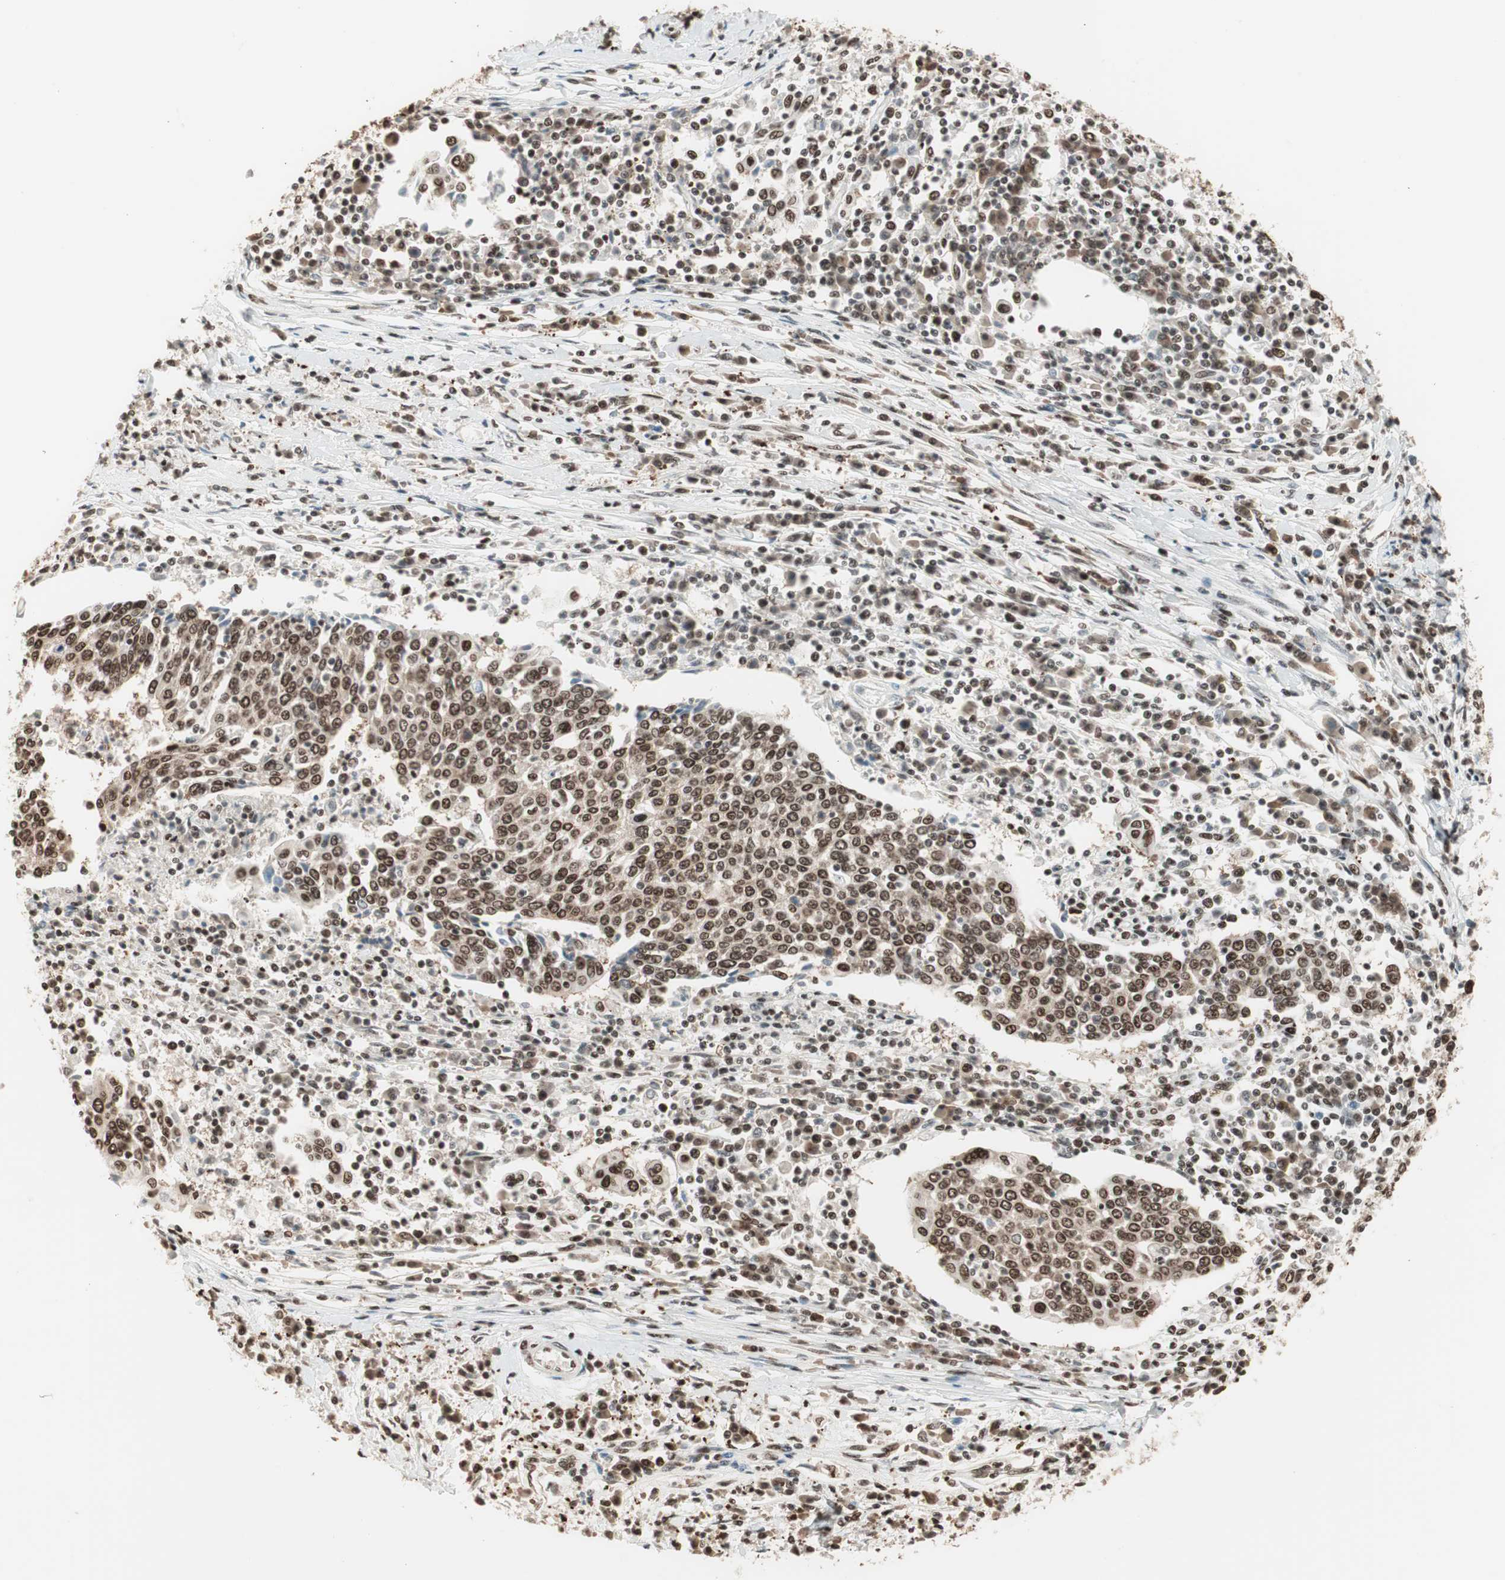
{"staining": {"intensity": "strong", "quantity": ">75%", "location": "nuclear"}, "tissue": "cervical cancer", "cell_type": "Tumor cells", "image_type": "cancer", "snomed": [{"axis": "morphology", "description": "Squamous cell carcinoma, NOS"}, {"axis": "topography", "description": "Cervix"}], "caption": "Squamous cell carcinoma (cervical) was stained to show a protein in brown. There is high levels of strong nuclear positivity in about >75% of tumor cells.", "gene": "SMARCE1", "patient": {"sex": "female", "age": 40}}